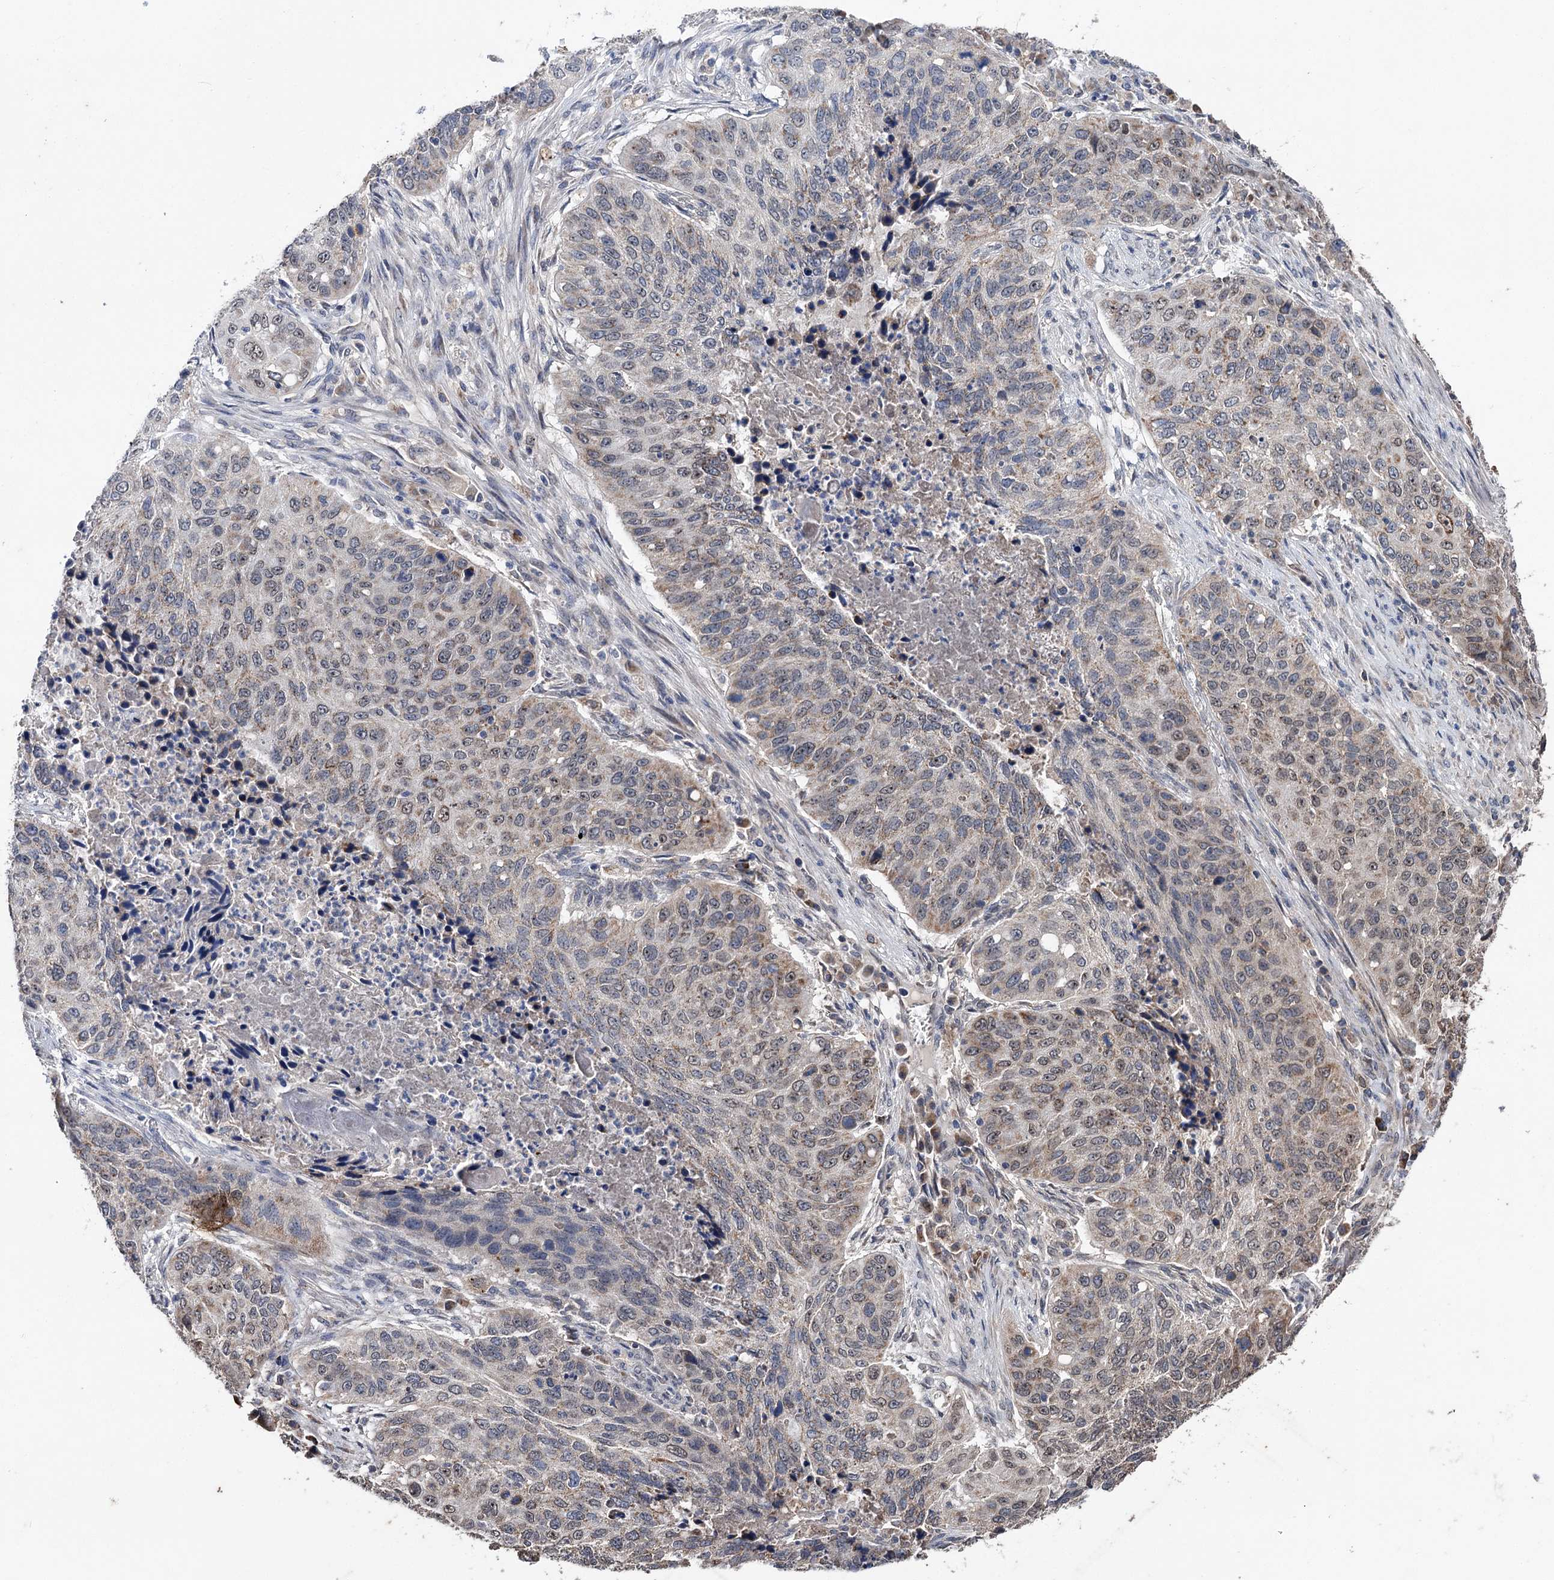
{"staining": {"intensity": "moderate", "quantity": "25%-75%", "location": "cytoplasmic/membranous,nuclear"}, "tissue": "lung cancer", "cell_type": "Tumor cells", "image_type": "cancer", "snomed": [{"axis": "morphology", "description": "Squamous cell carcinoma, NOS"}, {"axis": "topography", "description": "Lung"}], "caption": "Protein analysis of lung cancer tissue demonstrates moderate cytoplasmic/membranous and nuclear staining in approximately 25%-75% of tumor cells.", "gene": "CLPB", "patient": {"sex": "female", "age": 63}}